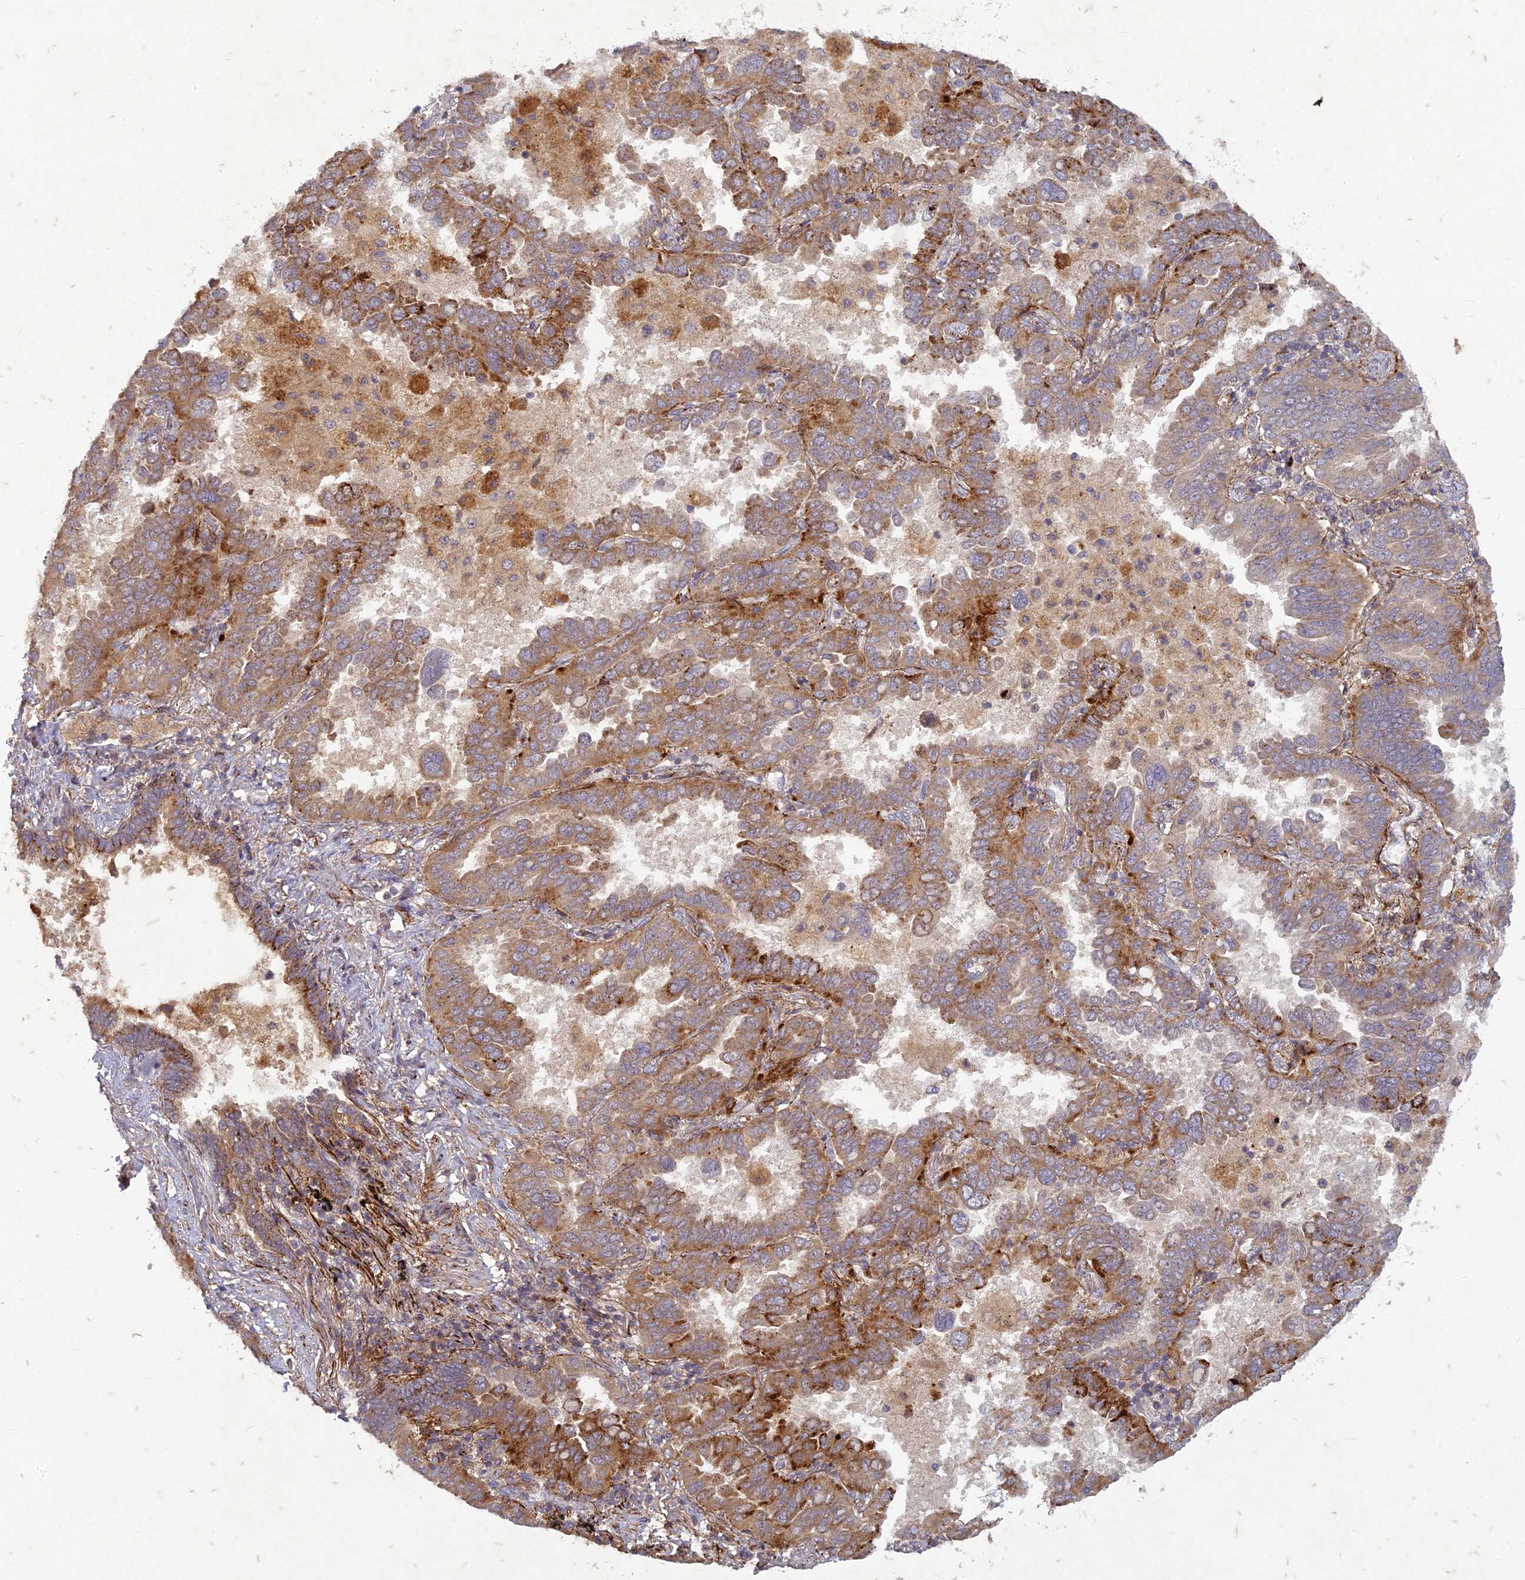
{"staining": {"intensity": "strong", "quantity": "25%-75%", "location": "cytoplasmic/membranous"}, "tissue": "lung cancer", "cell_type": "Tumor cells", "image_type": "cancer", "snomed": [{"axis": "morphology", "description": "Adenocarcinoma, NOS"}, {"axis": "topography", "description": "Lung"}], "caption": "High-magnification brightfield microscopy of lung cancer (adenocarcinoma) stained with DAB (3,3'-diaminobenzidine) (brown) and counterstained with hematoxylin (blue). tumor cells exhibit strong cytoplasmic/membranous expression is present in about25%-75% of cells.", "gene": "TCF25", "patient": {"sex": "male", "age": 64}}